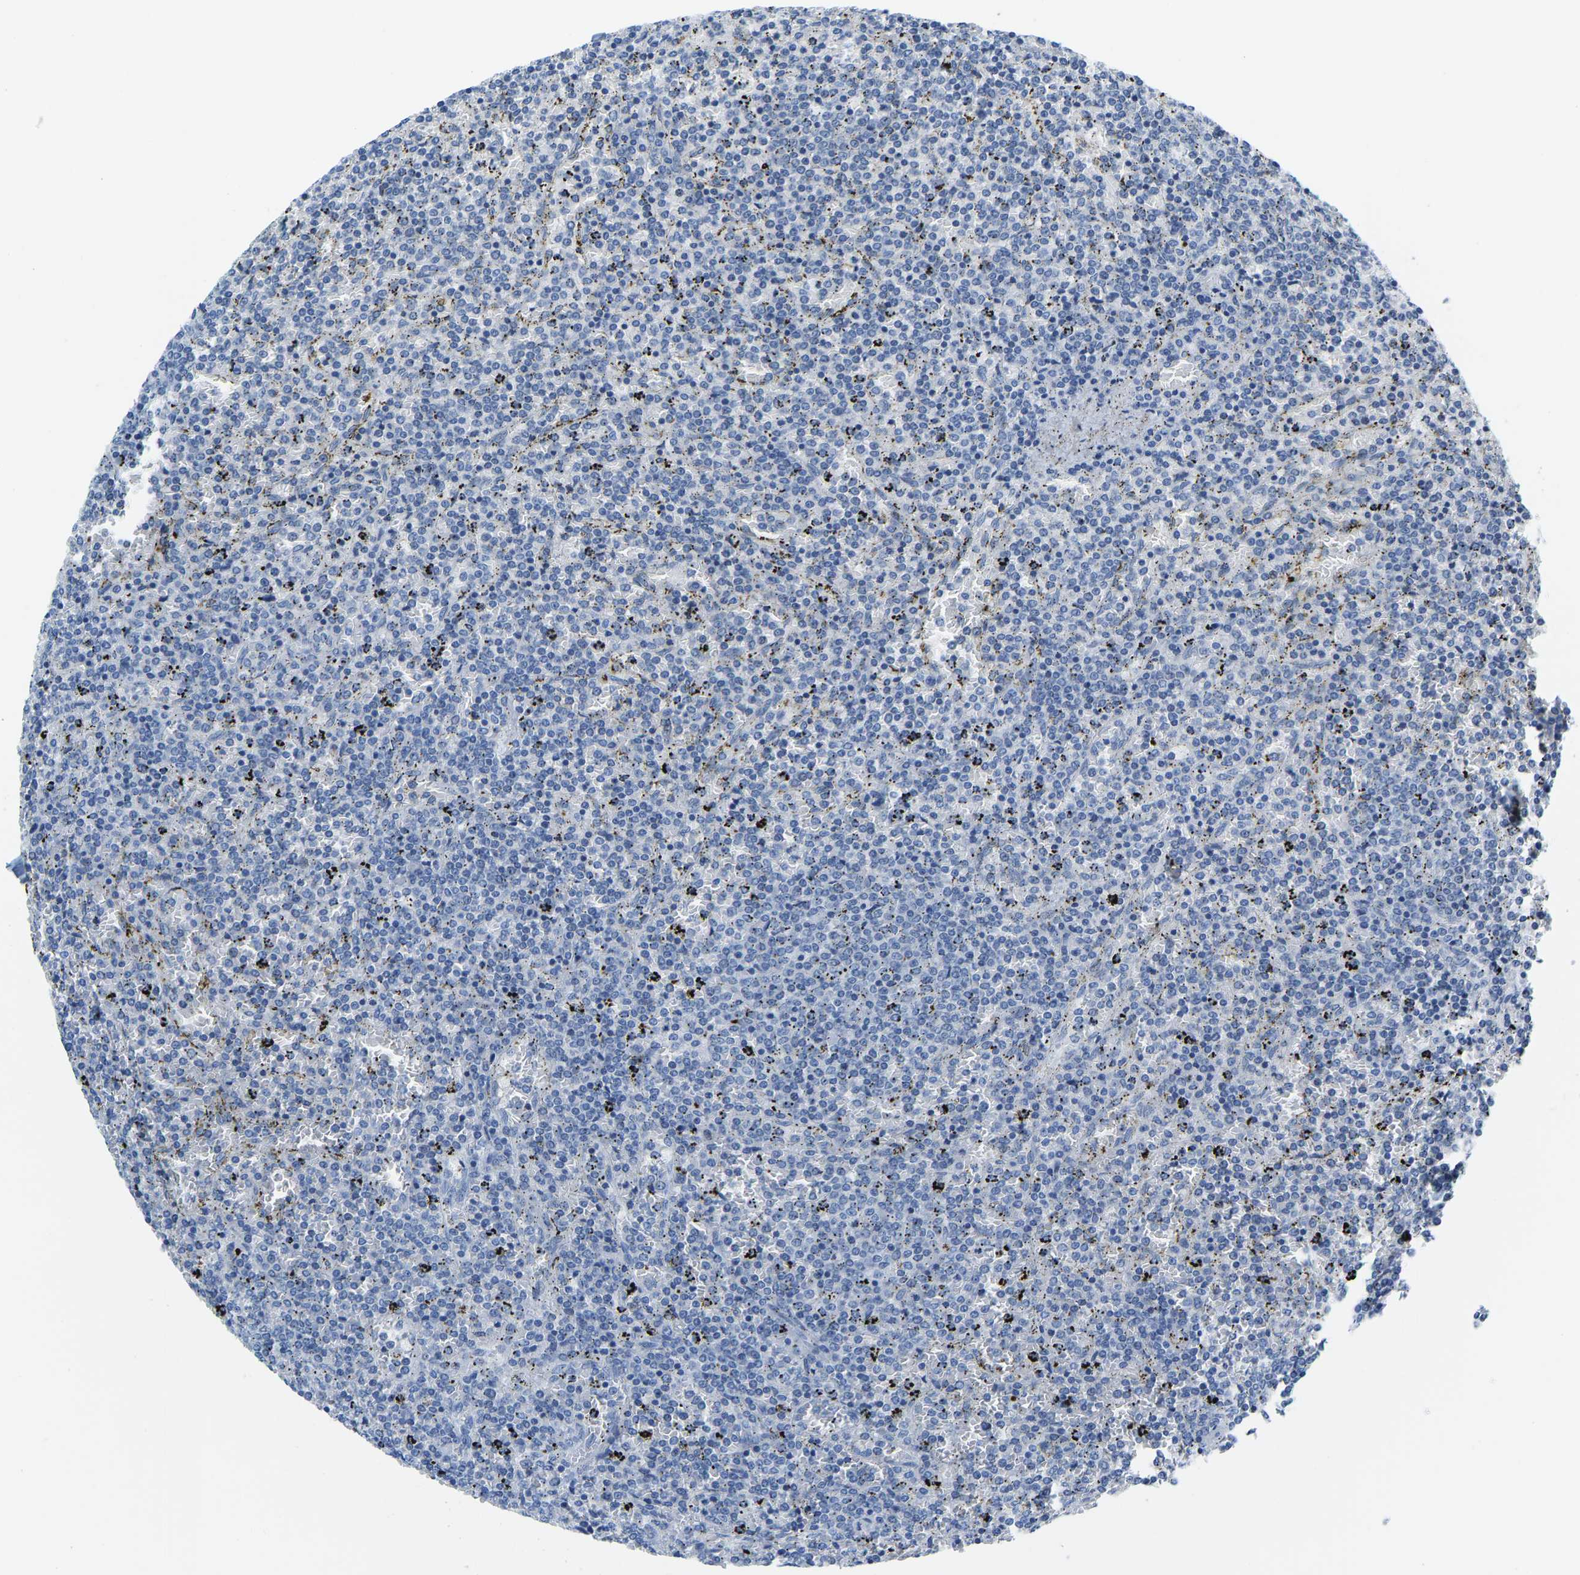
{"staining": {"intensity": "negative", "quantity": "none", "location": "none"}, "tissue": "lymphoma", "cell_type": "Tumor cells", "image_type": "cancer", "snomed": [{"axis": "morphology", "description": "Malignant lymphoma, non-Hodgkin's type, Low grade"}, {"axis": "topography", "description": "Spleen"}], "caption": "DAB immunohistochemical staining of lymphoma exhibits no significant staining in tumor cells.", "gene": "SERPINB3", "patient": {"sex": "female", "age": 77}}